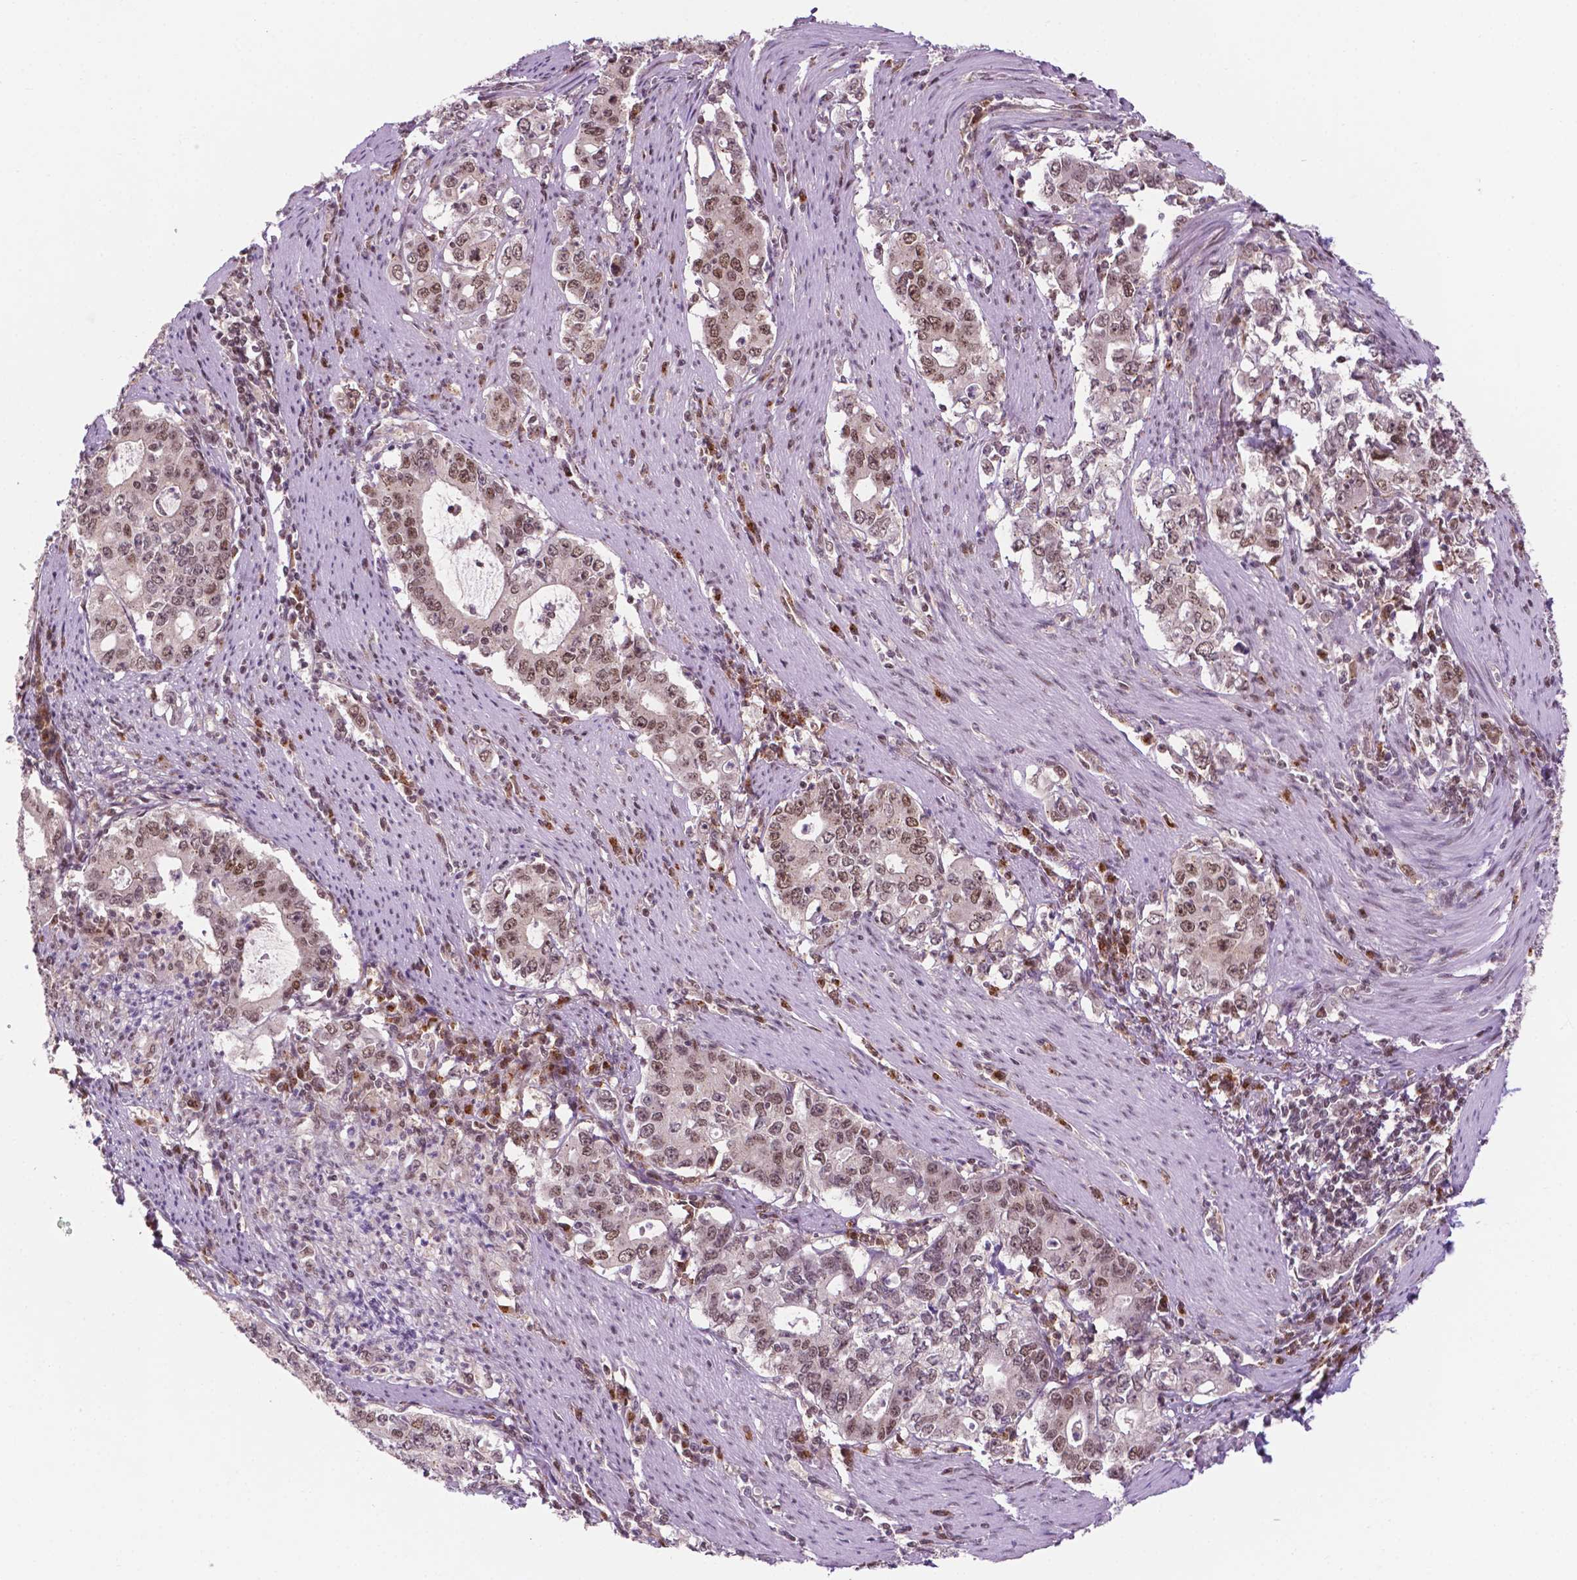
{"staining": {"intensity": "moderate", "quantity": "25%-75%", "location": "nuclear"}, "tissue": "stomach cancer", "cell_type": "Tumor cells", "image_type": "cancer", "snomed": [{"axis": "morphology", "description": "Adenocarcinoma, NOS"}, {"axis": "topography", "description": "Stomach, lower"}], "caption": "The immunohistochemical stain highlights moderate nuclear staining in tumor cells of stomach cancer tissue.", "gene": "PER2", "patient": {"sex": "female", "age": 72}}